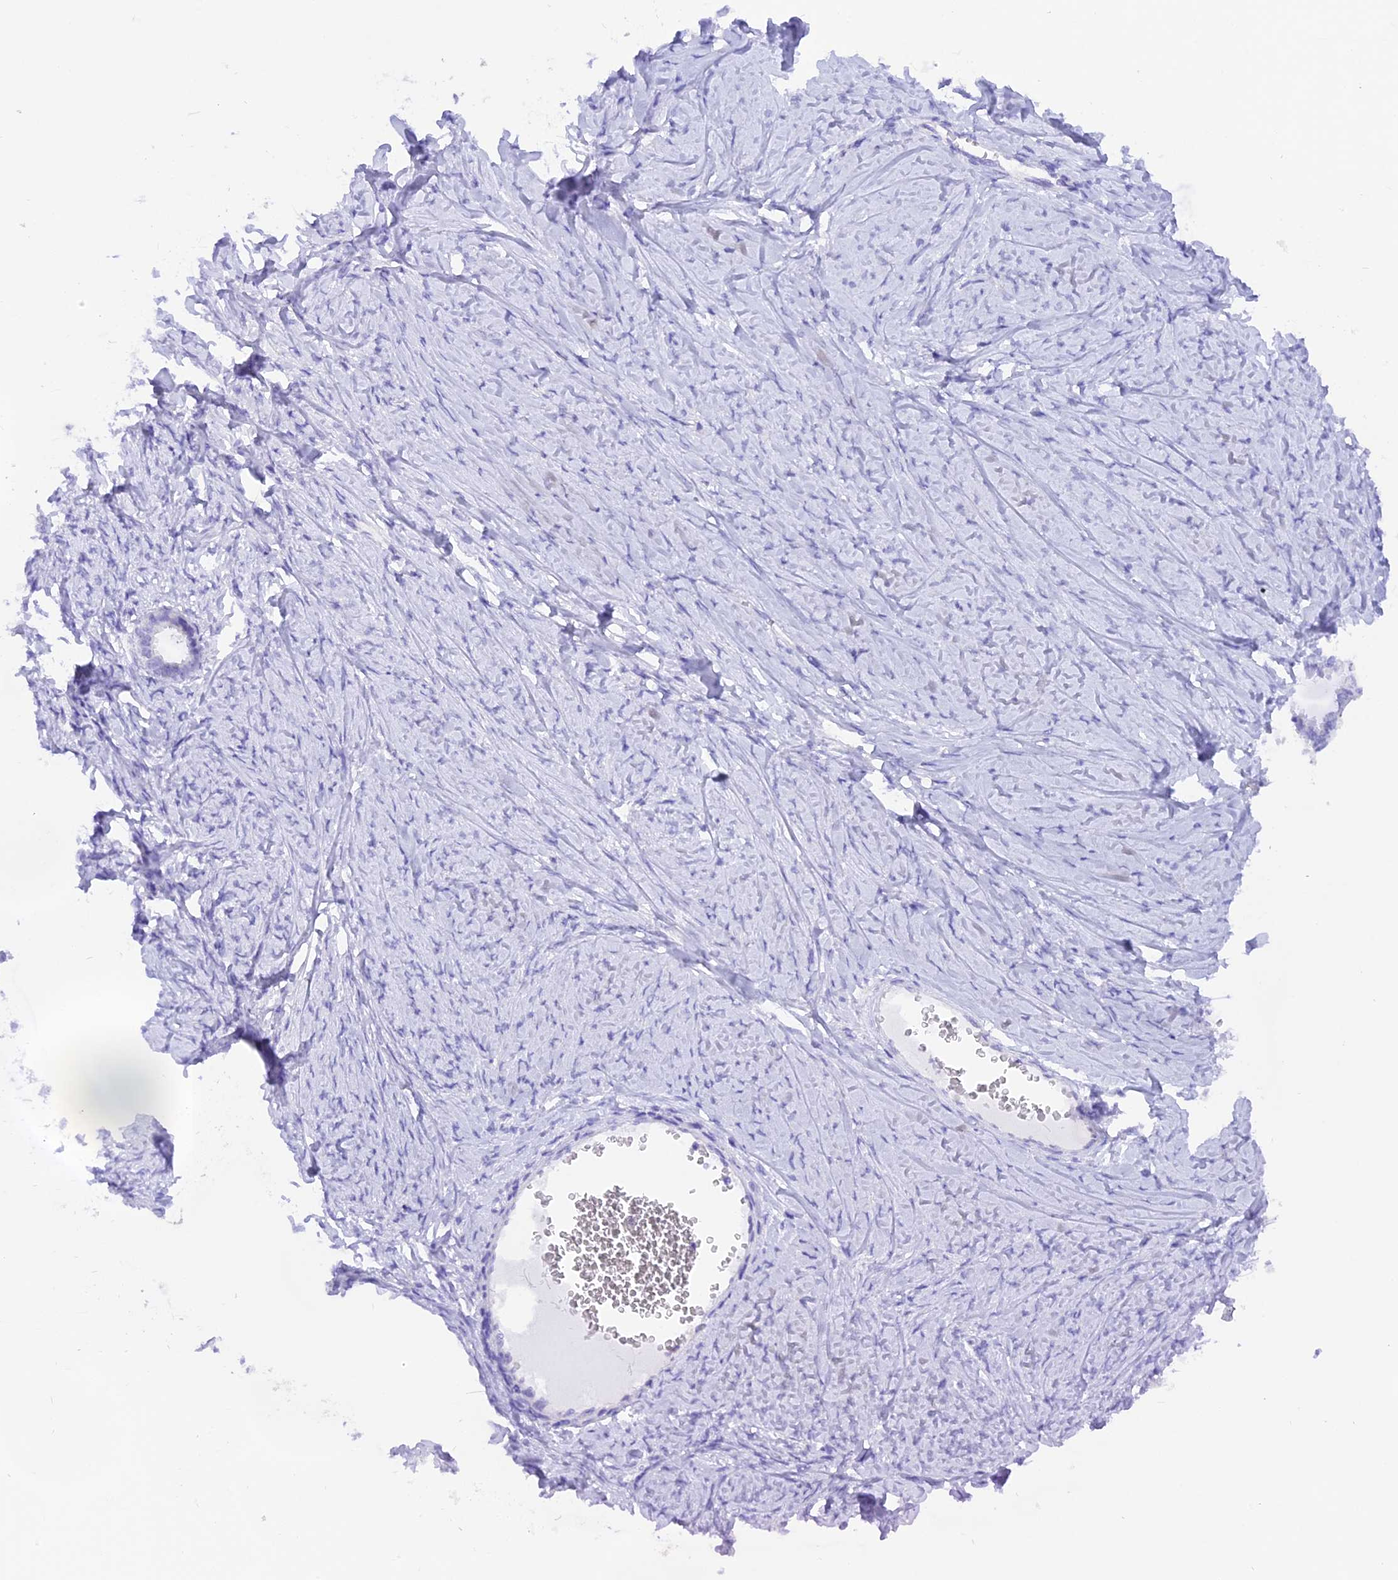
{"staining": {"intensity": "negative", "quantity": "none", "location": "none"}, "tissue": "ovarian cancer", "cell_type": "Tumor cells", "image_type": "cancer", "snomed": [{"axis": "morphology", "description": "Cystadenocarcinoma, serous, NOS"}, {"axis": "topography", "description": "Ovary"}], "caption": "Immunohistochemistry (IHC) of human ovarian serous cystadenocarcinoma demonstrates no staining in tumor cells.", "gene": "COL6A5", "patient": {"sex": "female", "age": 79}}